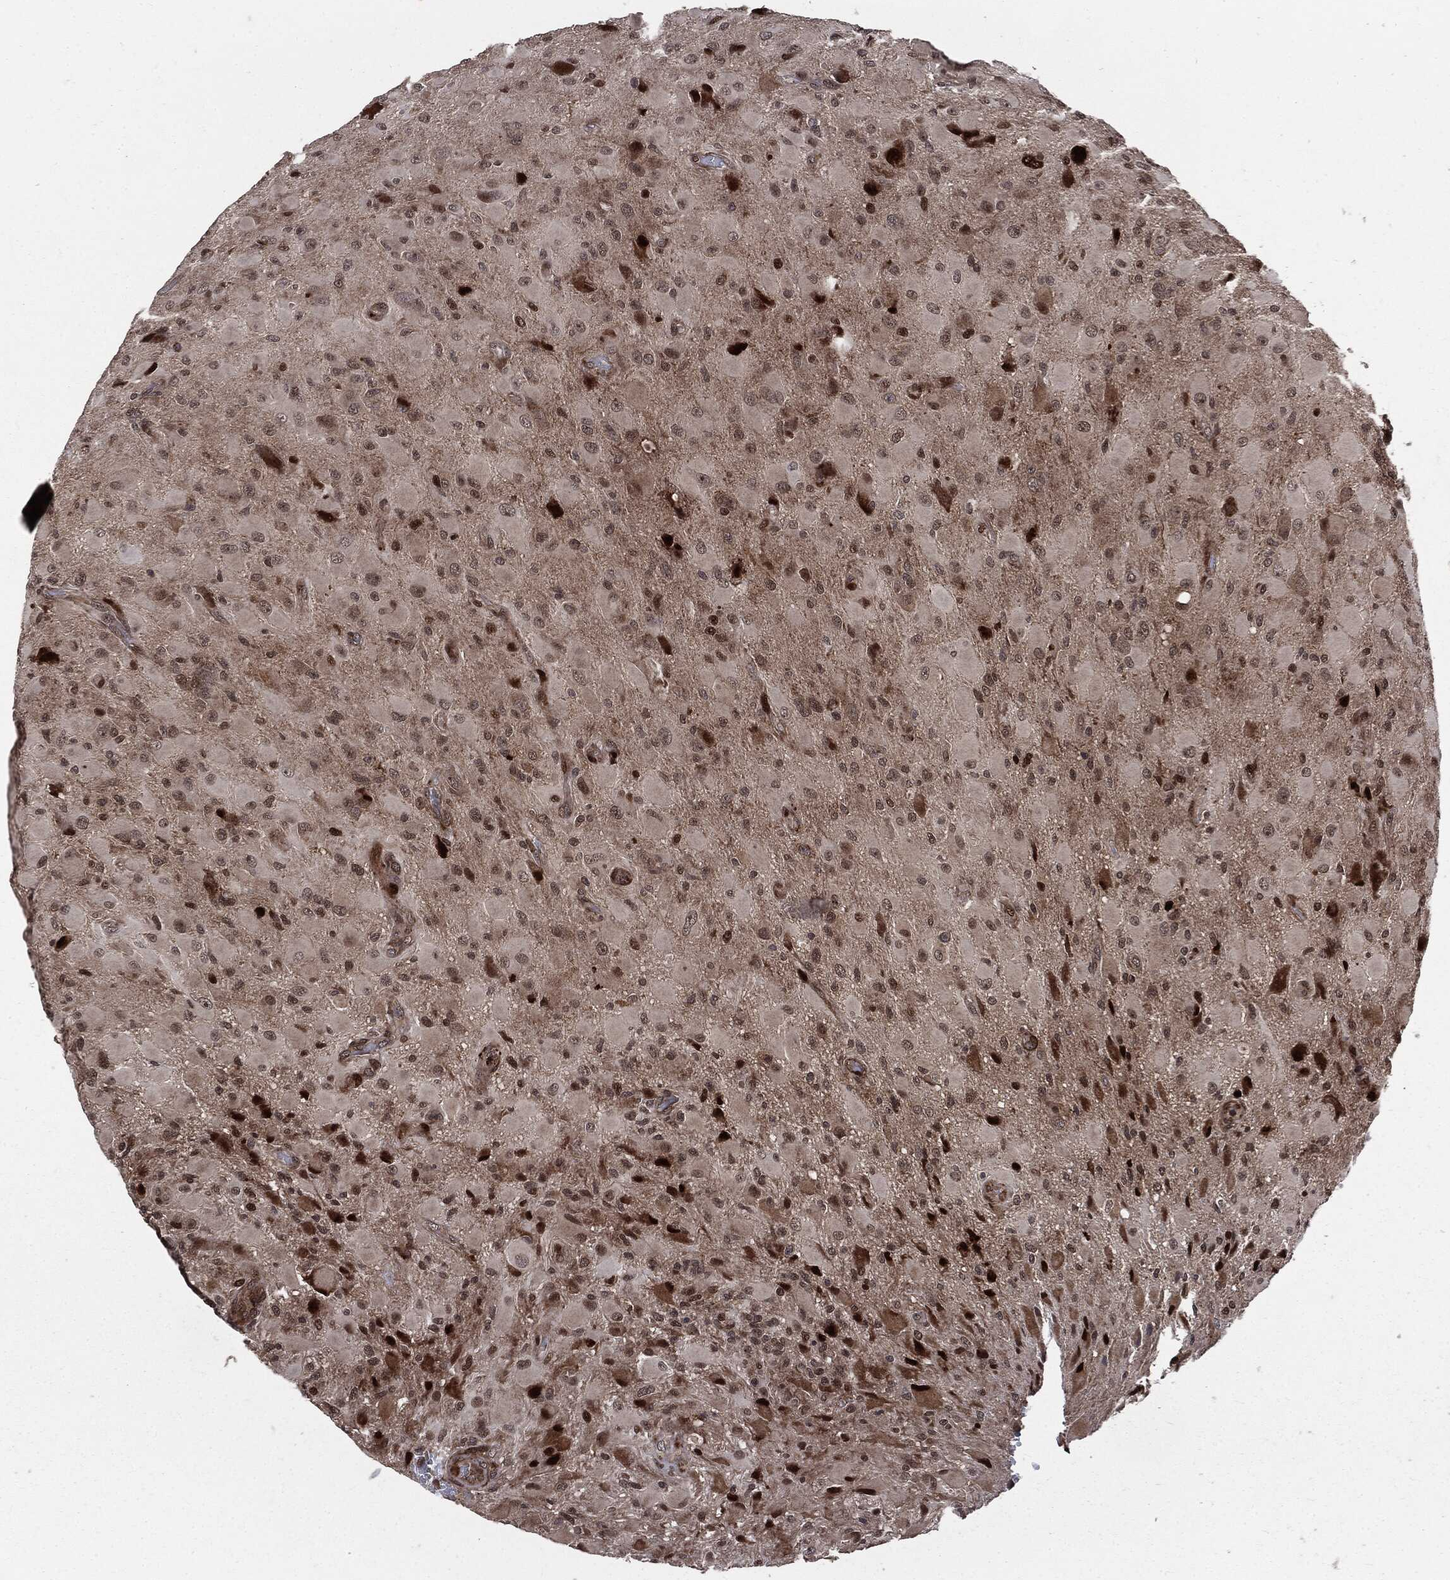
{"staining": {"intensity": "strong", "quantity": "<25%", "location": "cytoplasmic/membranous,nuclear"}, "tissue": "glioma", "cell_type": "Tumor cells", "image_type": "cancer", "snomed": [{"axis": "morphology", "description": "Glioma, malignant, High grade"}, {"axis": "topography", "description": "Cerebral cortex"}], "caption": "High-power microscopy captured an immunohistochemistry (IHC) micrograph of malignant glioma (high-grade), revealing strong cytoplasmic/membranous and nuclear expression in approximately <25% of tumor cells.", "gene": "SMAD4", "patient": {"sex": "male", "age": 35}}